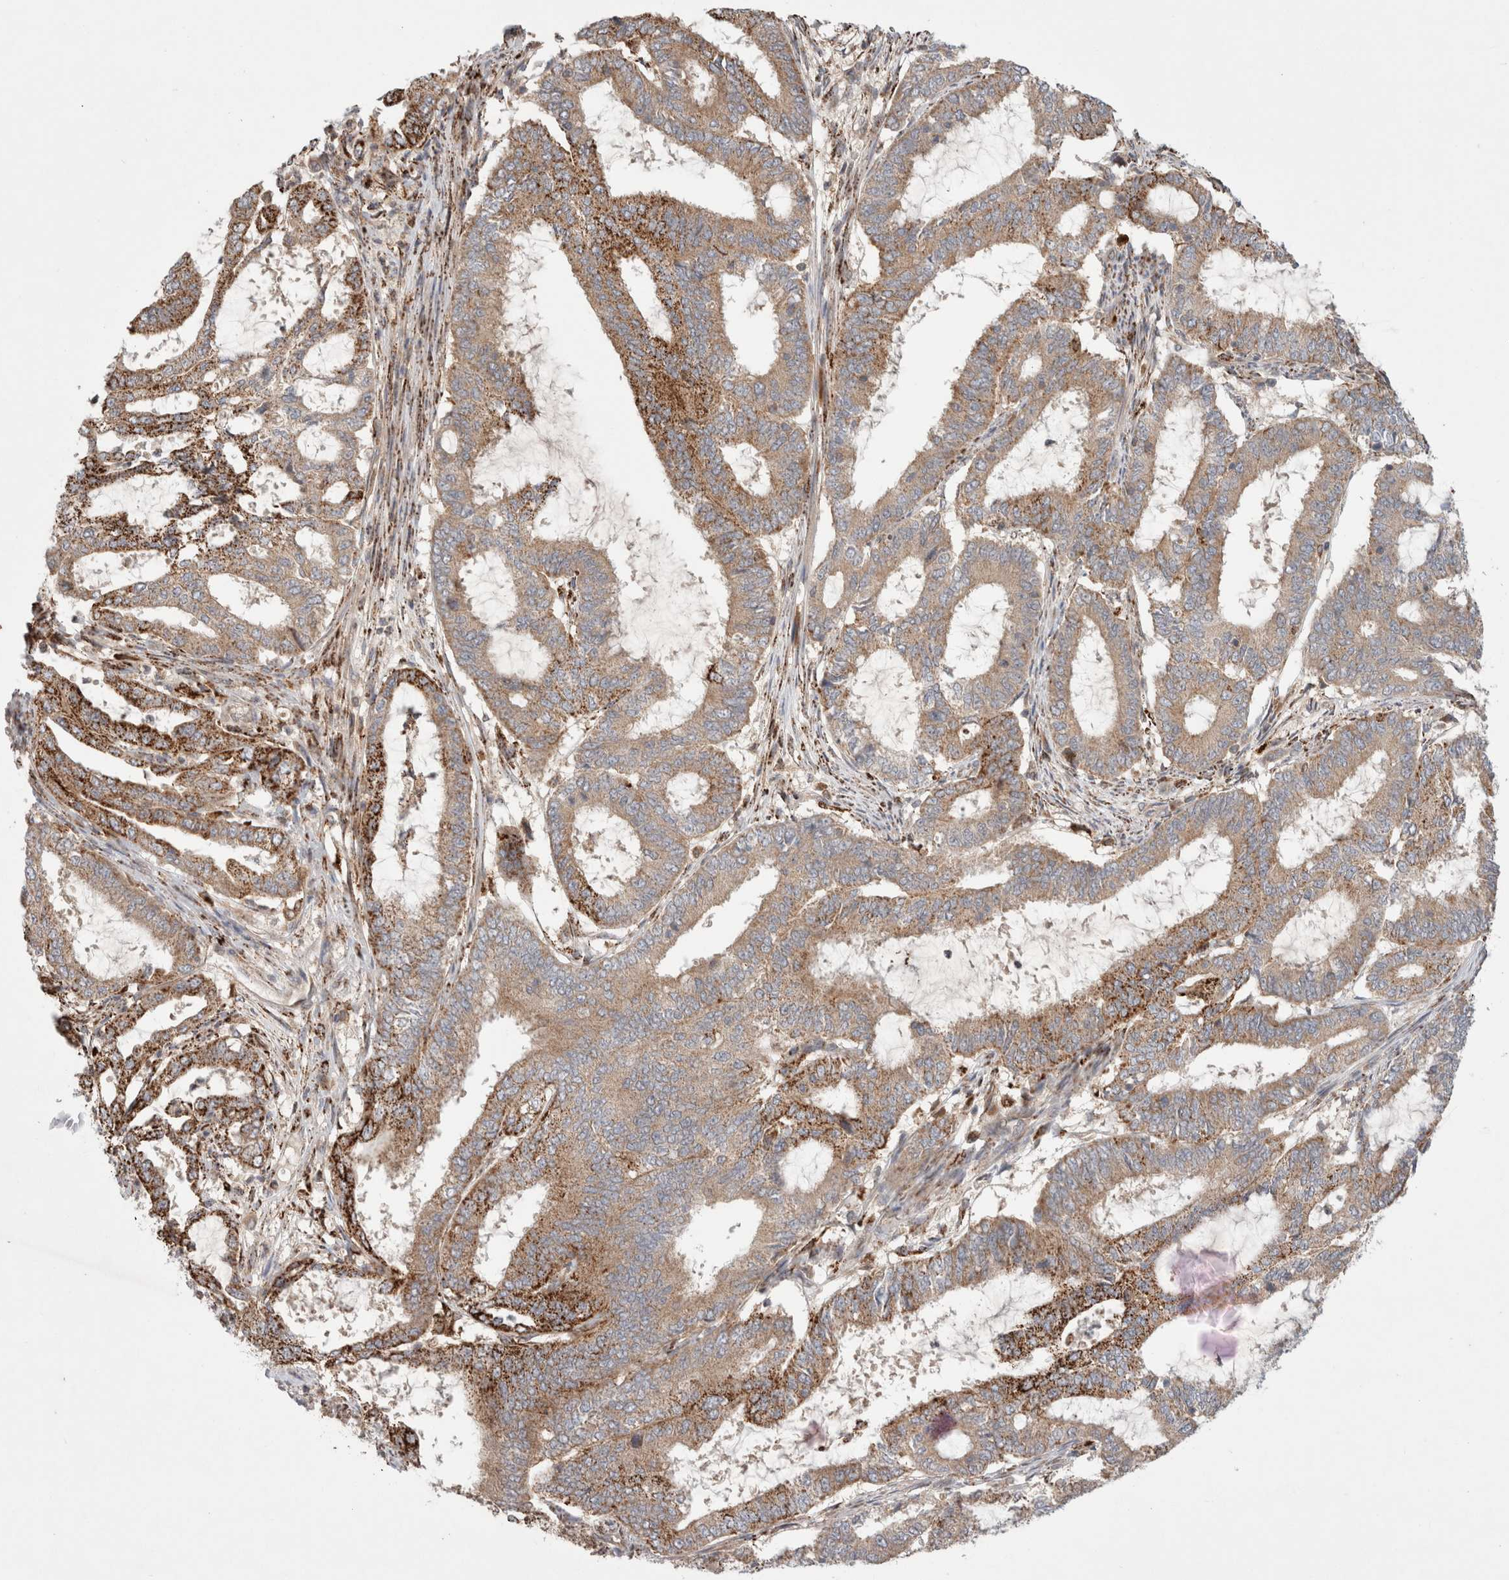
{"staining": {"intensity": "moderate", "quantity": ">75%", "location": "cytoplasmic/membranous"}, "tissue": "endometrial cancer", "cell_type": "Tumor cells", "image_type": "cancer", "snomed": [{"axis": "morphology", "description": "Adenocarcinoma, NOS"}, {"axis": "topography", "description": "Endometrium"}], "caption": "Protein positivity by immunohistochemistry (IHC) reveals moderate cytoplasmic/membranous positivity in approximately >75% of tumor cells in endometrial cancer (adenocarcinoma).", "gene": "HROB", "patient": {"sex": "female", "age": 51}}